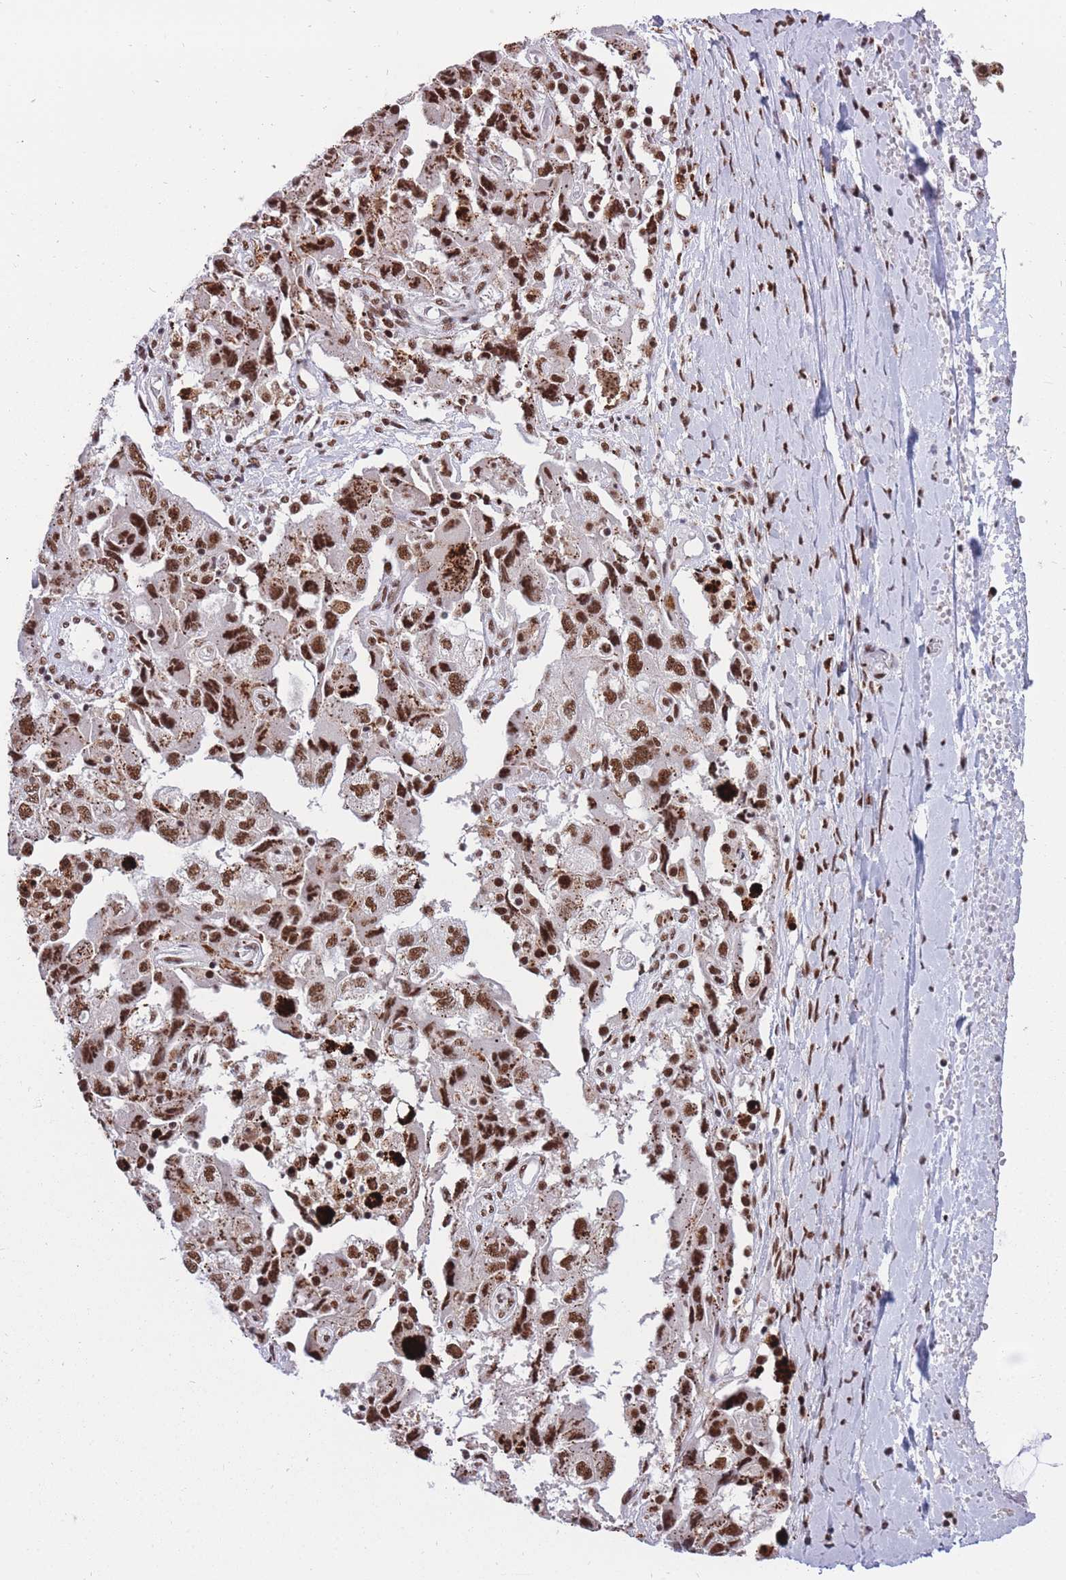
{"staining": {"intensity": "strong", "quantity": ">75%", "location": "nuclear"}, "tissue": "ovarian cancer", "cell_type": "Tumor cells", "image_type": "cancer", "snomed": [{"axis": "morphology", "description": "Carcinoma, NOS"}, {"axis": "morphology", "description": "Cystadenocarcinoma, serous, NOS"}, {"axis": "topography", "description": "Ovary"}], "caption": "Tumor cells display strong nuclear positivity in approximately >75% of cells in ovarian cancer (serous cystadenocarcinoma). (DAB = brown stain, brightfield microscopy at high magnification).", "gene": "PRPF19", "patient": {"sex": "female", "age": 69}}